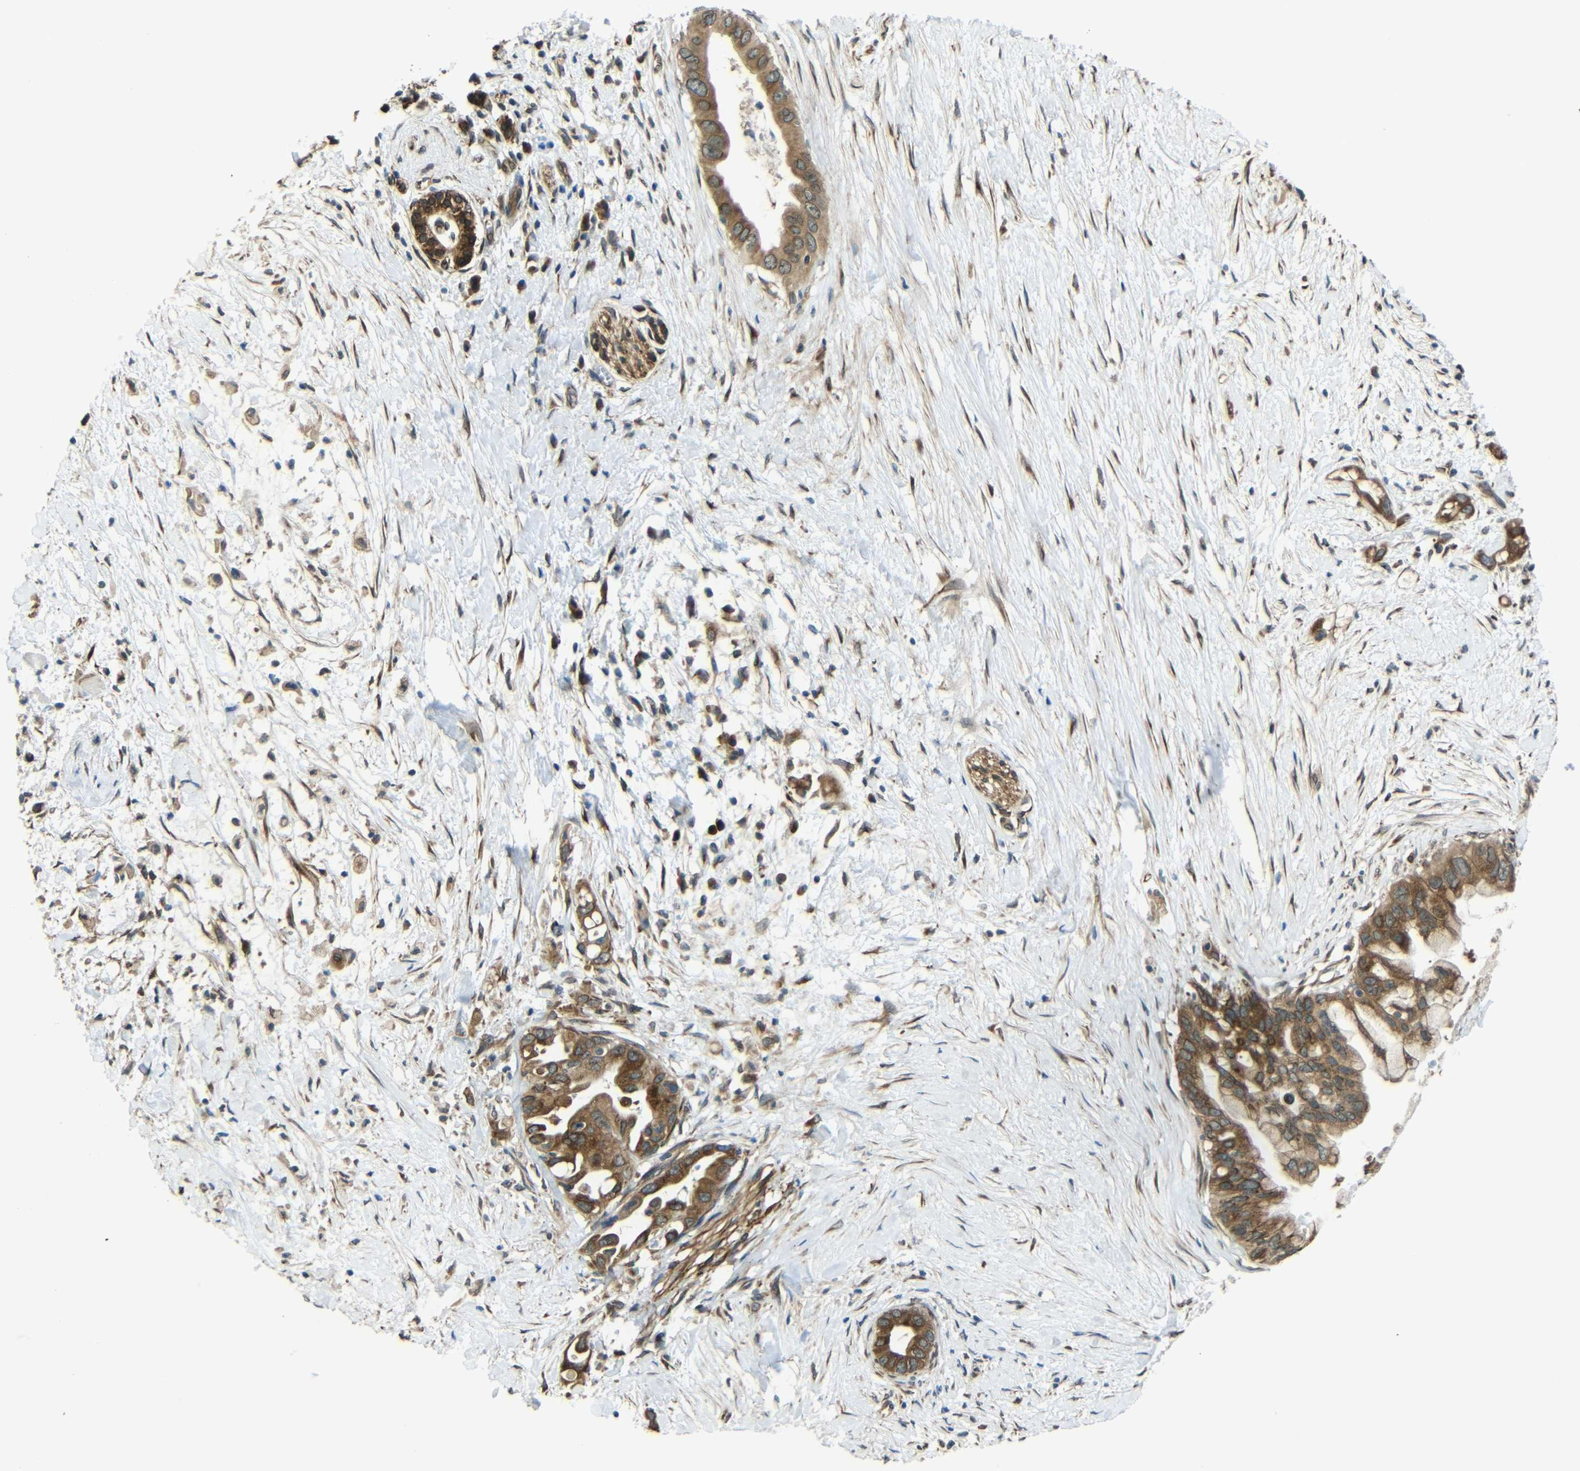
{"staining": {"intensity": "moderate", "quantity": ">75%", "location": "cytoplasmic/membranous"}, "tissue": "pancreatic cancer", "cell_type": "Tumor cells", "image_type": "cancer", "snomed": [{"axis": "morphology", "description": "Adenocarcinoma, NOS"}, {"axis": "topography", "description": "Pancreas"}], "caption": "This is a photomicrograph of IHC staining of pancreatic cancer, which shows moderate staining in the cytoplasmic/membranous of tumor cells.", "gene": "VAPB", "patient": {"sex": "male", "age": 55}}